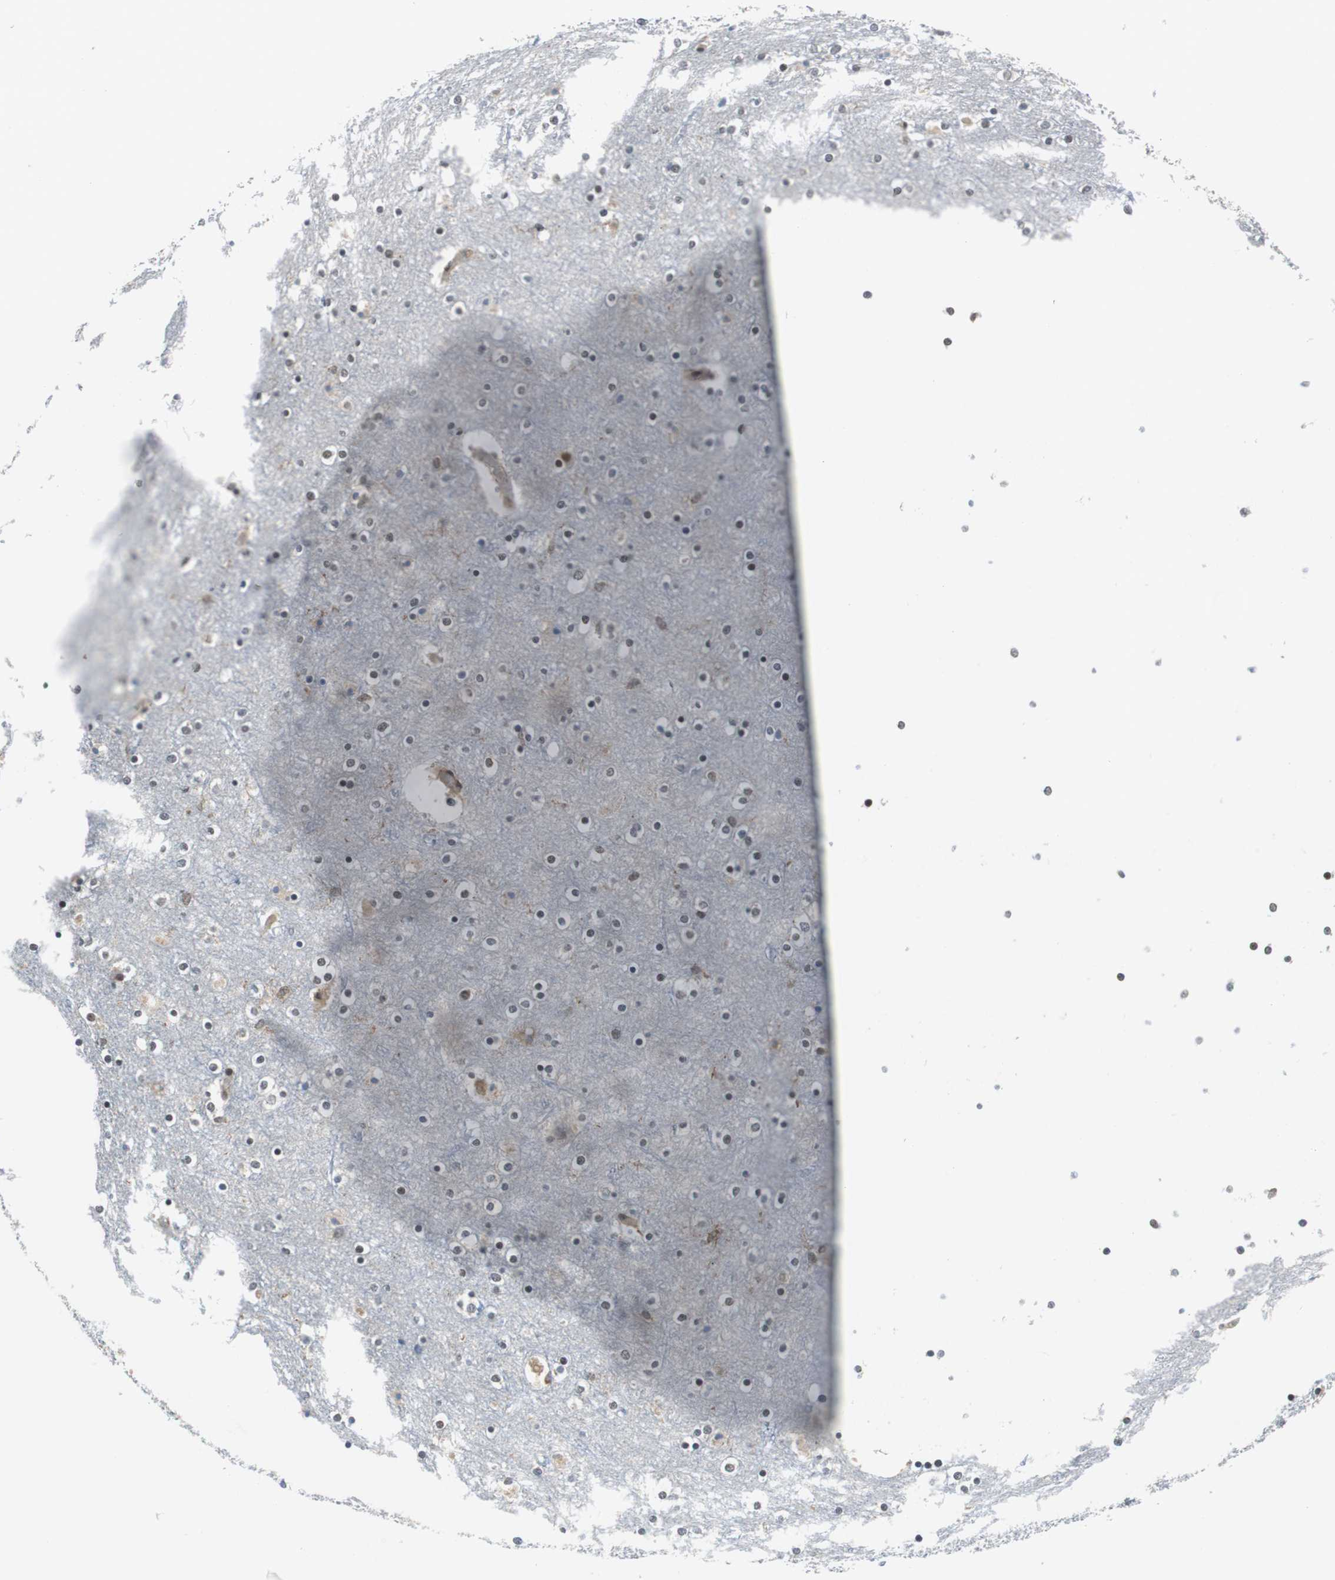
{"staining": {"intensity": "weak", "quantity": "25%-75%", "location": "cytoplasmic/membranous"}, "tissue": "cerebral cortex", "cell_type": "Endothelial cells", "image_type": "normal", "snomed": [{"axis": "morphology", "description": "Normal tissue, NOS"}, {"axis": "topography", "description": "Cerebral cortex"}], "caption": "This histopathology image exhibits immunohistochemistry (IHC) staining of benign human cerebral cortex, with low weak cytoplasmic/membranous staining in approximately 25%-75% of endothelial cells.", "gene": "ARPC3", "patient": {"sex": "female", "age": 54}}